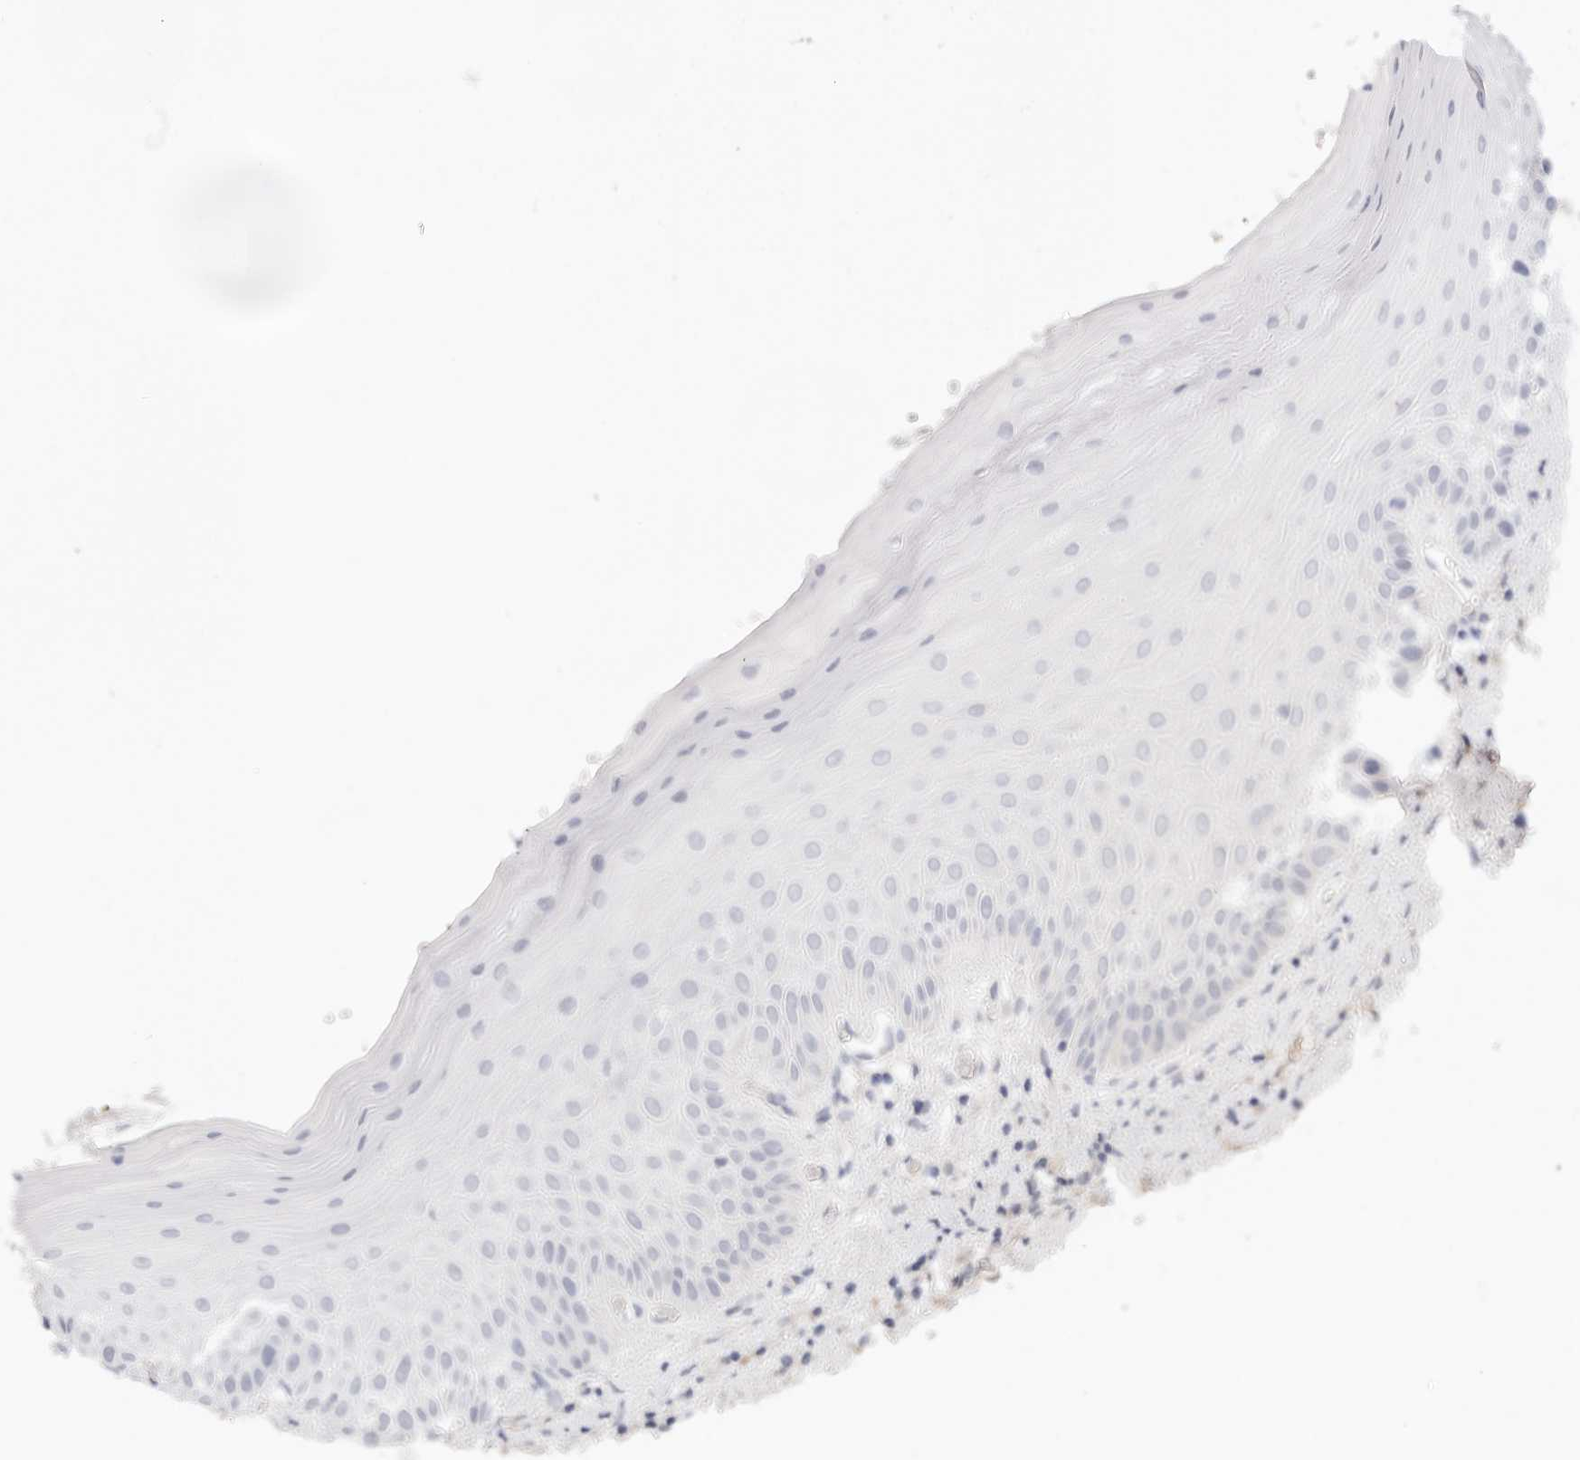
{"staining": {"intensity": "moderate", "quantity": "<25%", "location": "cytoplasmic/membranous"}, "tissue": "oral mucosa", "cell_type": "Squamous epithelial cells", "image_type": "normal", "snomed": [{"axis": "morphology", "description": "Normal tissue, NOS"}, {"axis": "topography", "description": "Oral tissue"}], "caption": "Protein staining by IHC shows moderate cytoplasmic/membranous positivity in about <25% of squamous epithelial cells in benign oral mucosa.", "gene": "SPHK1", "patient": {"sex": "male", "age": 66}}